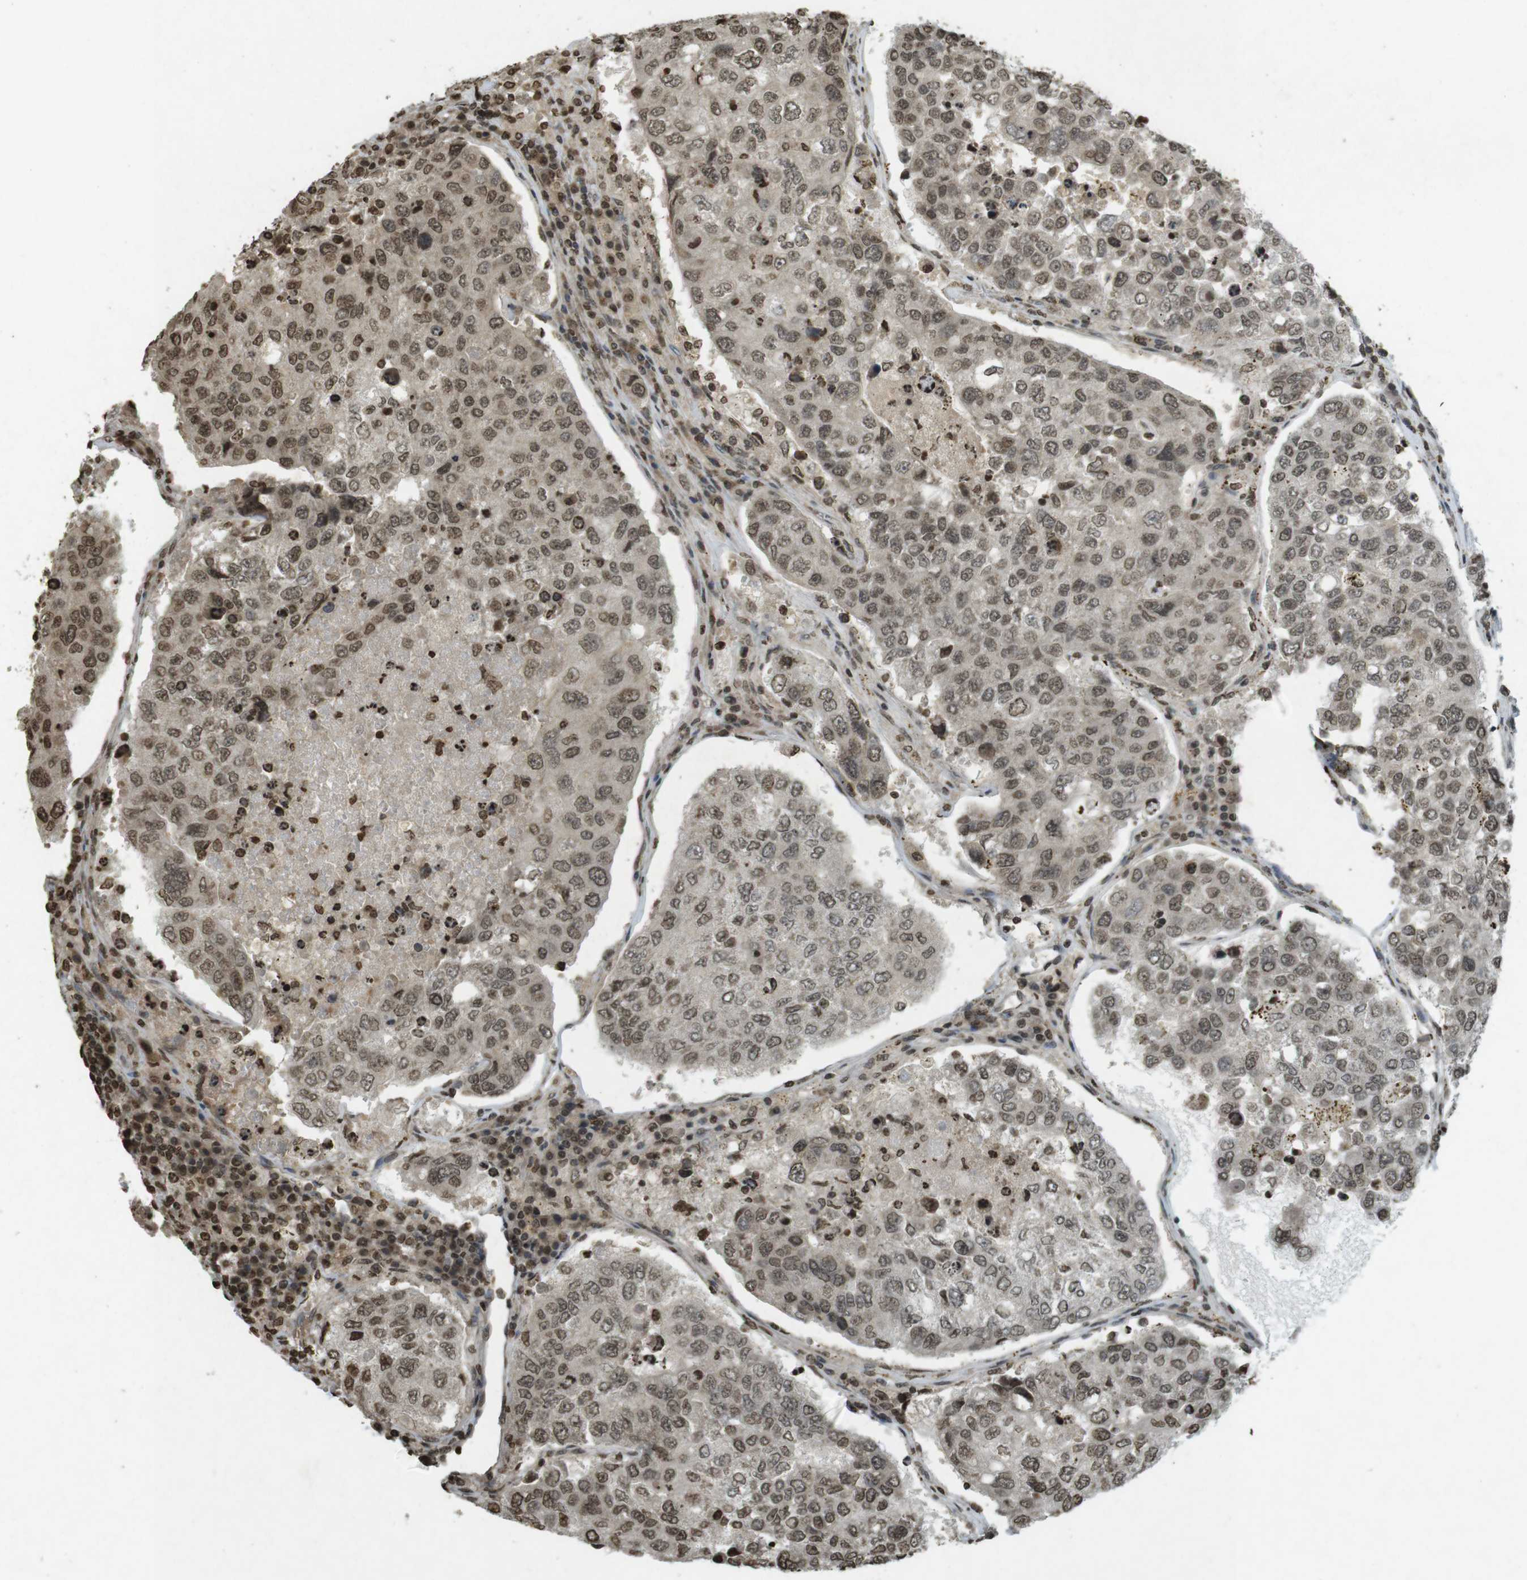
{"staining": {"intensity": "moderate", "quantity": ">75%", "location": "nuclear"}, "tissue": "urothelial cancer", "cell_type": "Tumor cells", "image_type": "cancer", "snomed": [{"axis": "morphology", "description": "Urothelial carcinoma, High grade"}, {"axis": "topography", "description": "Lymph node"}, {"axis": "topography", "description": "Urinary bladder"}], "caption": "Protein staining by immunohistochemistry displays moderate nuclear positivity in approximately >75% of tumor cells in urothelial cancer.", "gene": "ORC4", "patient": {"sex": "male", "age": 51}}